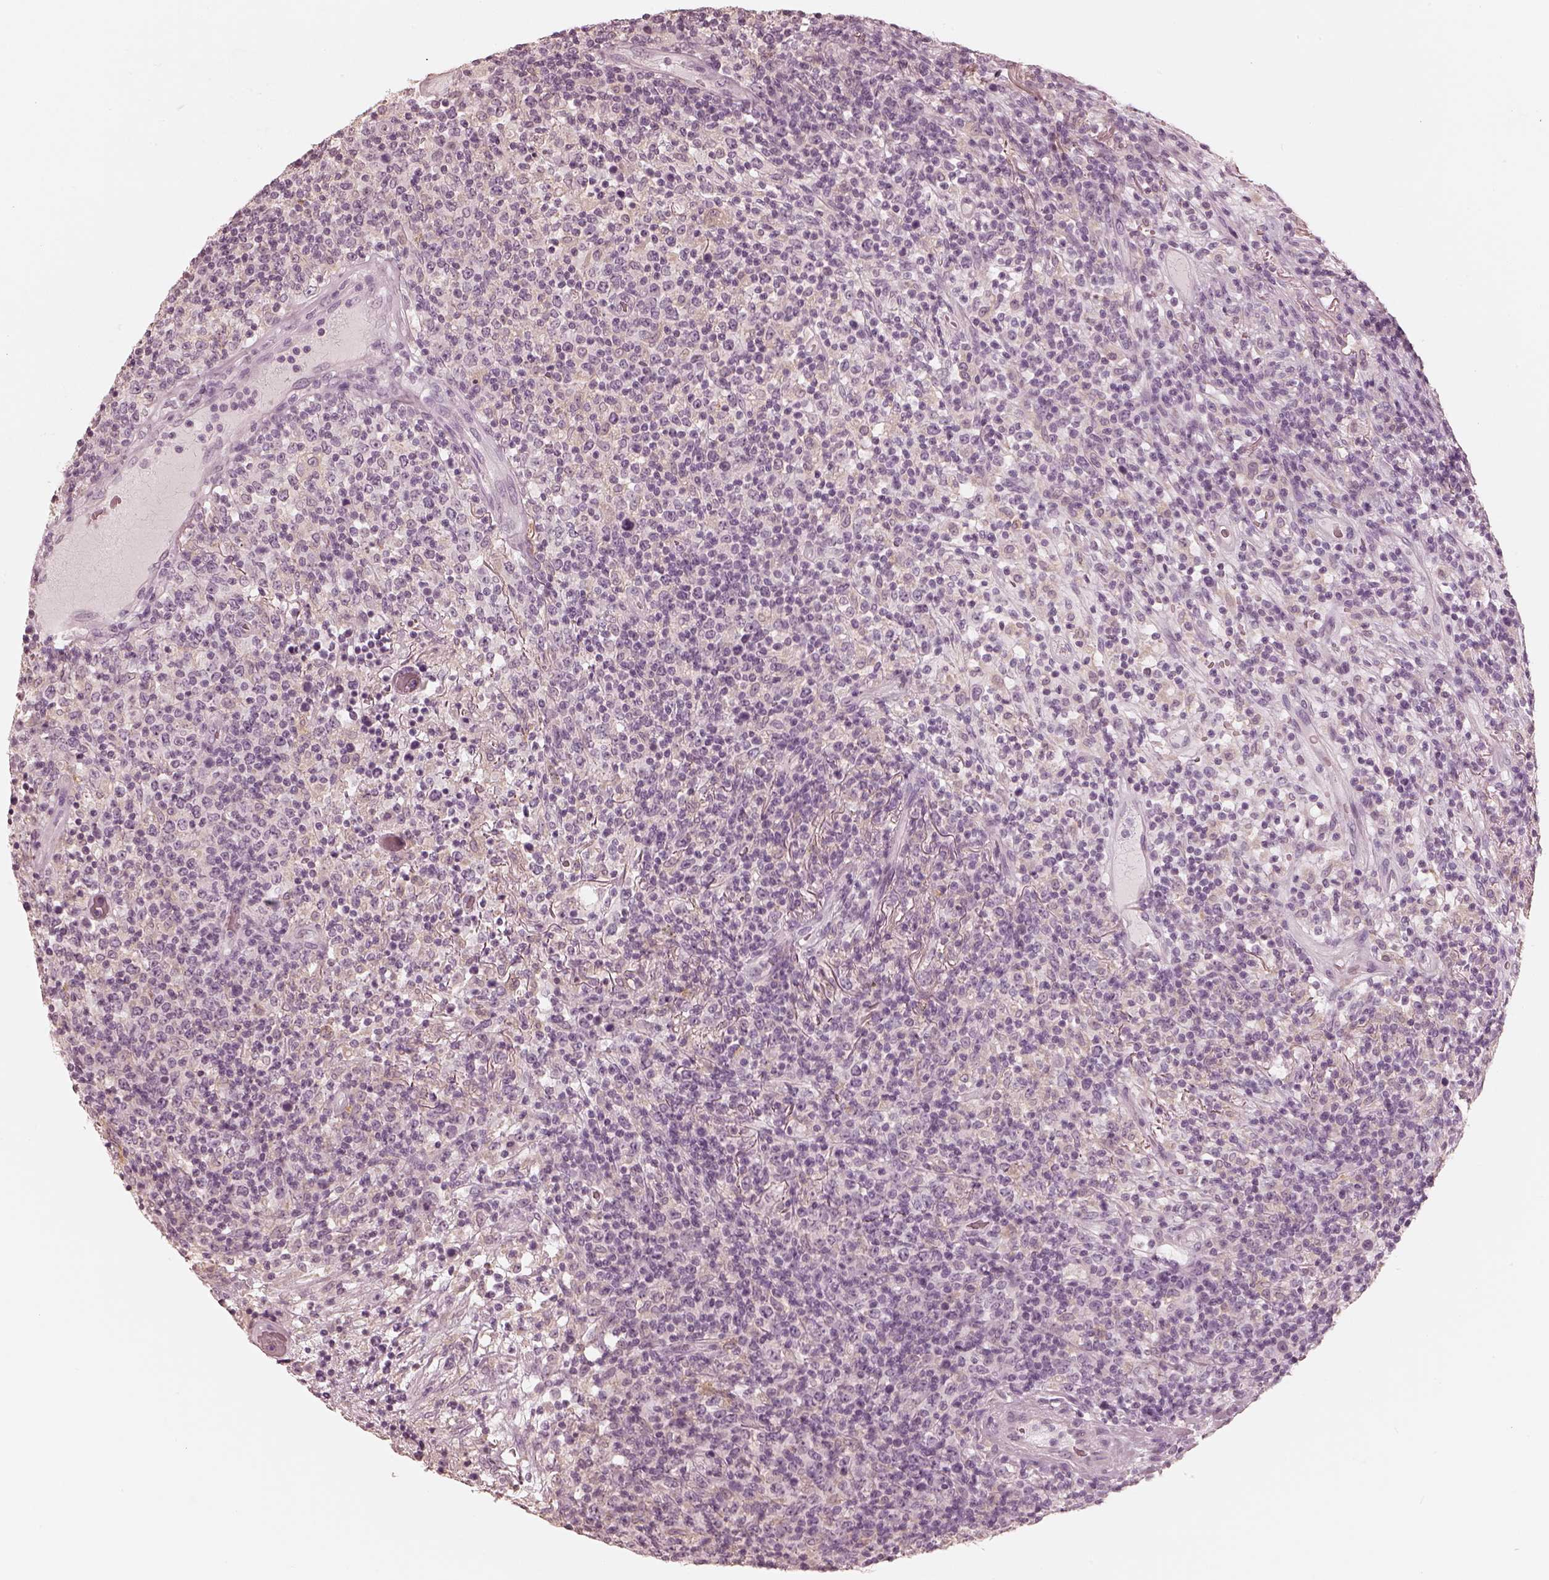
{"staining": {"intensity": "negative", "quantity": "none", "location": "none"}, "tissue": "lymphoma", "cell_type": "Tumor cells", "image_type": "cancer", "snomed": [{"axis": "morphology", "description": "Malignant lymphoma, non-Hodgkin's type, High grade"}, {"axis": "topography", "description": "Lung"}], "caption": "IHC of high-grade malignant lymphoma, non-Hodgkin's type shows no expression in tumor cells. (Stains: DAB immunohistochemistry (IHC) with hematoxylin counter stain, Microscopy: brightfield microscopy at high magnification).", "gene": "CALR3", "patient": {"sex": "male", "age": 79}}